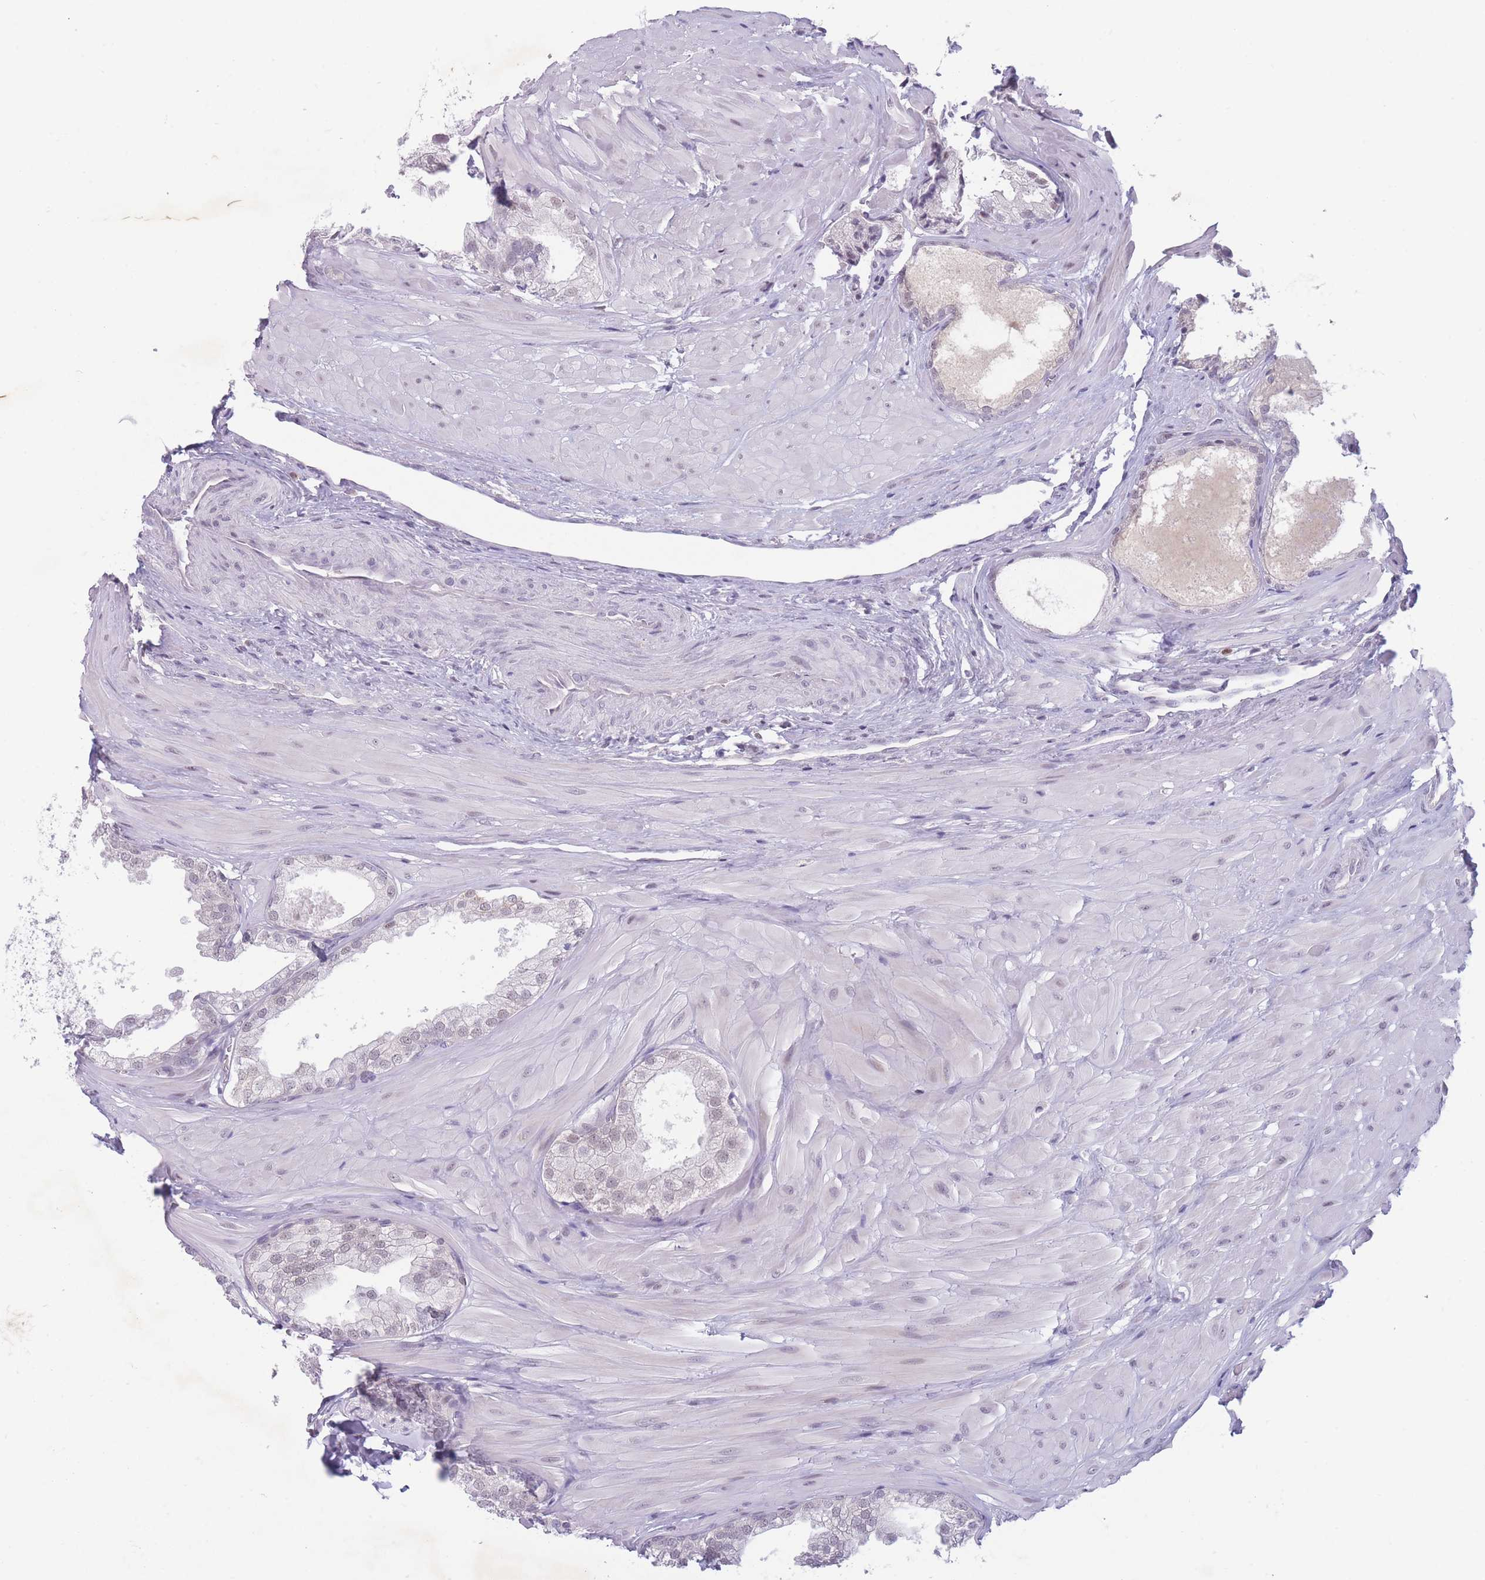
{"staining": {"intensity": "moderate", "quantity": "<25%", "location": "nuclear"}, "tissue": "prostate", "cell_type": "Glandular cells", "image_type": "normal", "snomed": [{"axis": "morphology", "description": "Normal tissue, NOS"}, {"axis": "topography", "description": "Prostate"}, {"axis": "topography", "description": "Peripheral nerve tissue"}], "caption": "Glandular cells exhibit low levels of moderate nuclear expression in approximately <25% of cells in unremarkable human prostate. (IHC, brightfield microscopy, high magnification).", "gene": "ARID3B", "patient": {"sex": "male", "age": 55}}